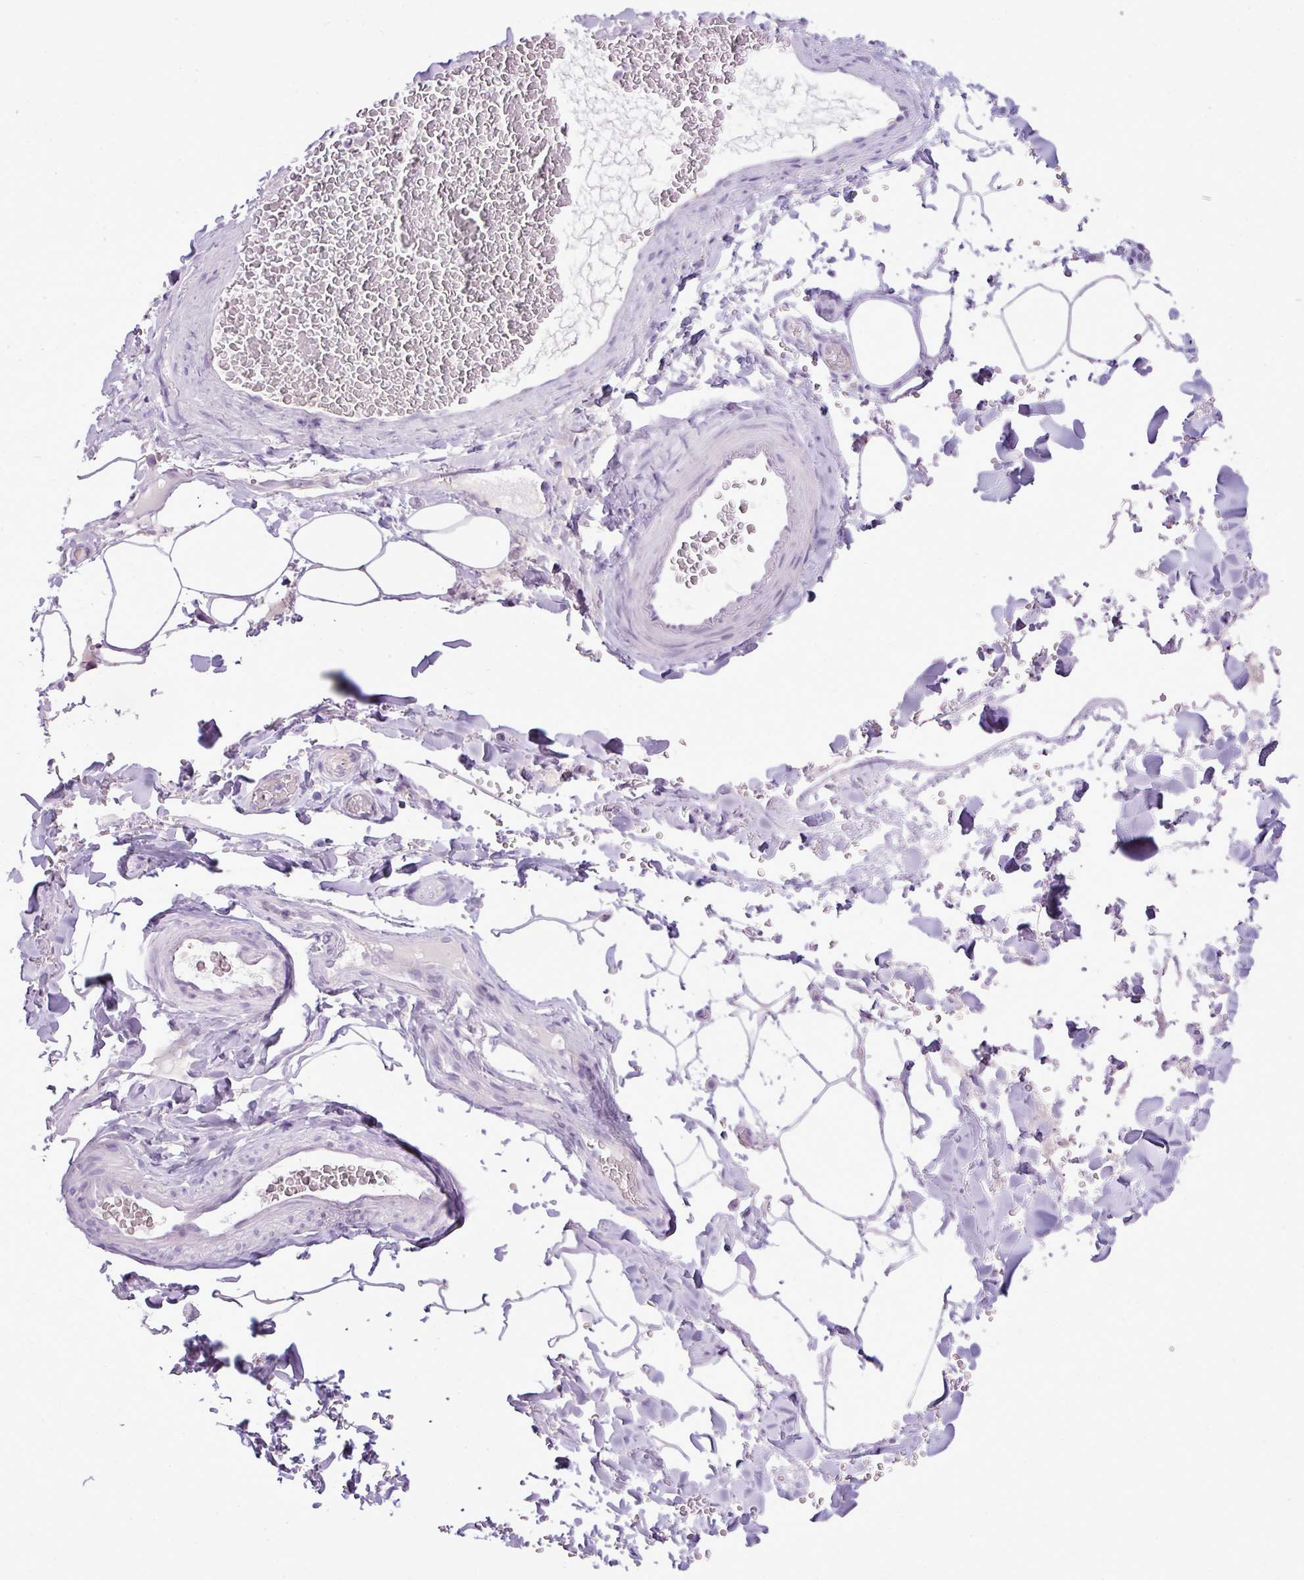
{"staining": {"intensity": "negative", "quantity": "none", "location": "none"}, "tissue": "adipose tissue", "cell_type": "Adipocytes", "image_type": "normal", "snomed": [{"axis": "morphology", "description": "Normal tissue, NOS"}, {"axis": "topography", "description": "Rectum"}, {"axis": "topography", "description": "Peripheral nerve tissue"}], "caption": "Immunohistochemistry of unremarkable human adipose tissue reveals no expression in adipocytes. (Immunohistochemistry (ihc), brightfield microscopy, high magnification).", "gene": "FAM43A", "patient": {"sex": "female", "age": 69}}